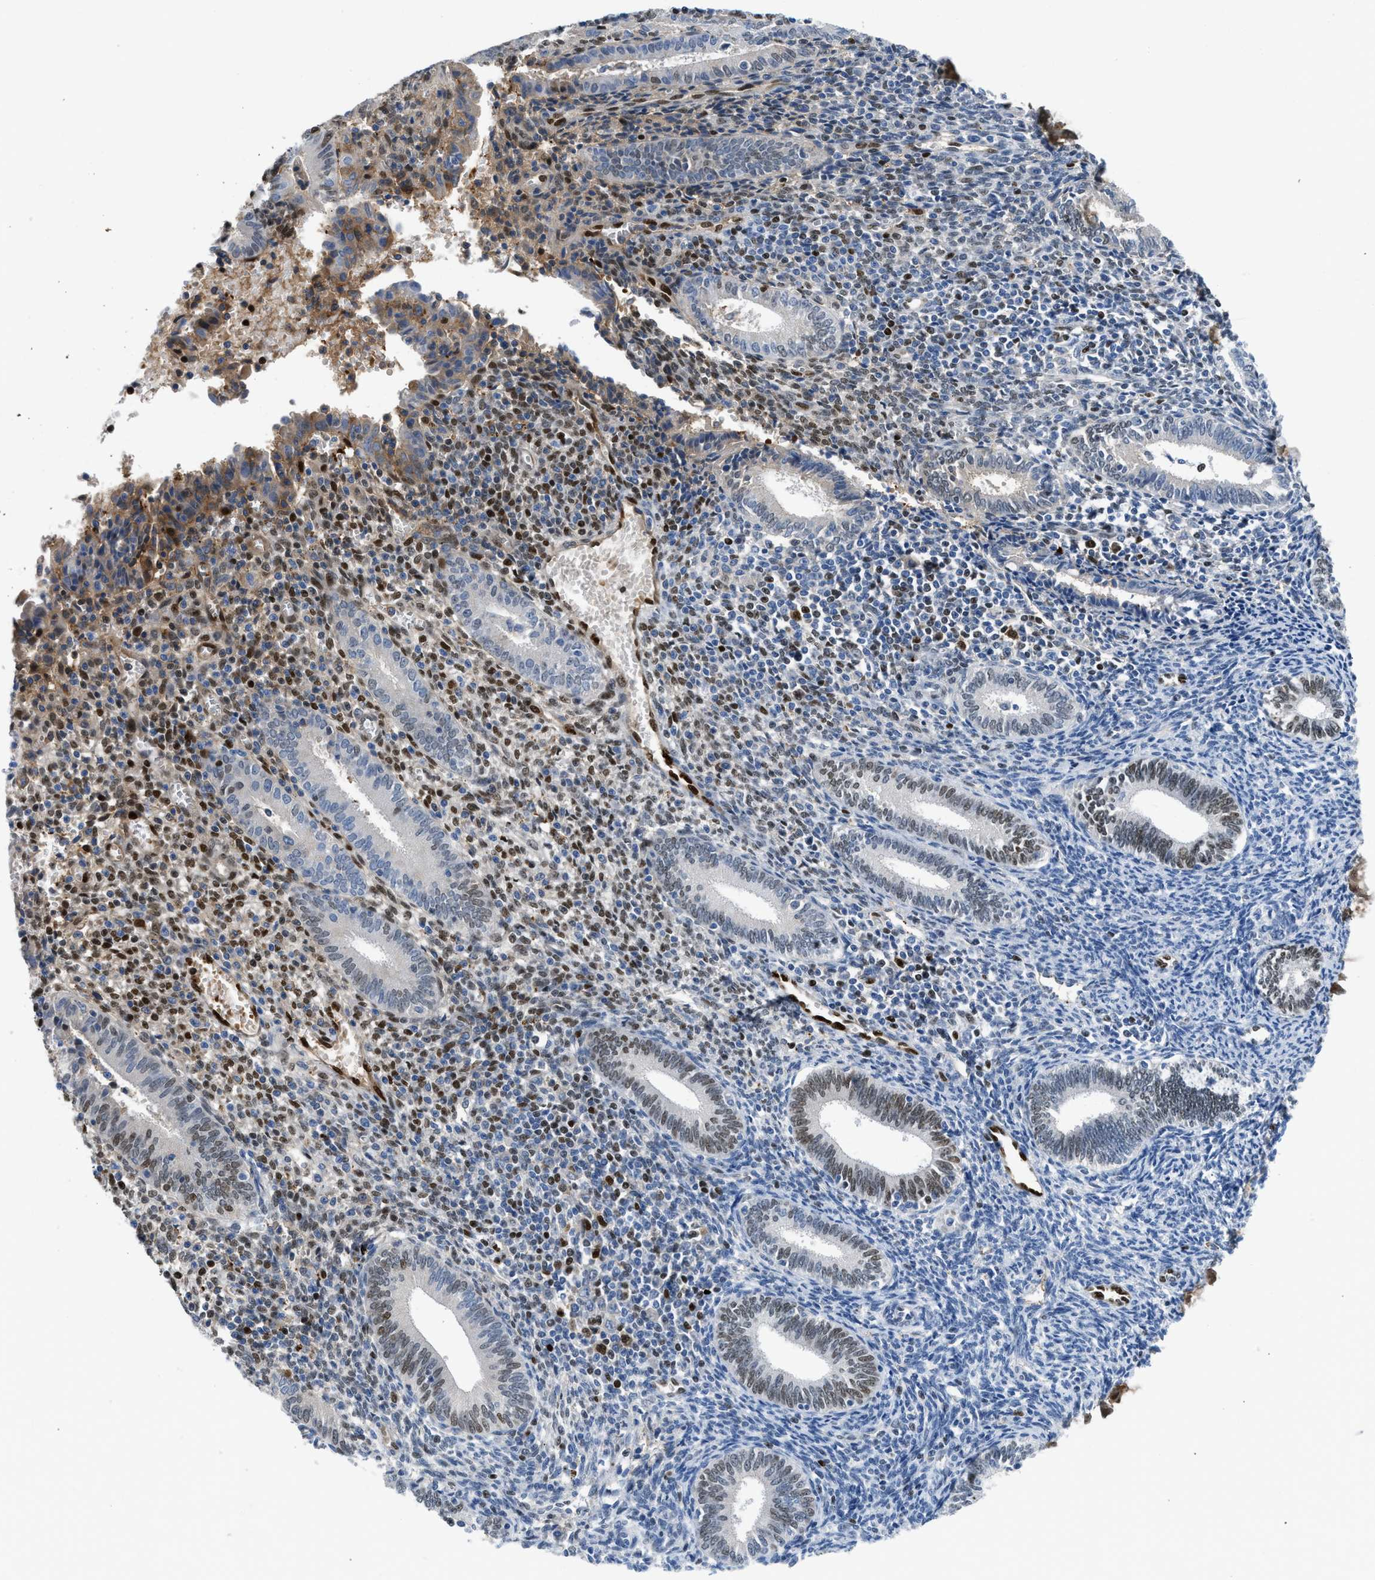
{"staining": {"intensity": "strong", "quantity": "25%-75%", "location": "cytoplasmic/membranous,nuclear"}, "tissue": "endometrium", "cell_type": "Cells in endometrial stroma", "image_type": "normal", "snomed": [{"axis": "morphology", "description": "Normal tissue, NOS"}, {"axis": "topography", "description": "Endometrium"}], "caption": "The photomicrograph shows immunohistochemical staining of benign endometrium. There is strong cytoplasmic/membranous,nuclear expression is appreciated in approximately 25%-75% of cells in endometrial stroma.", "gene": "LEF1", "patient": {"sex": "female", "age": 41}}